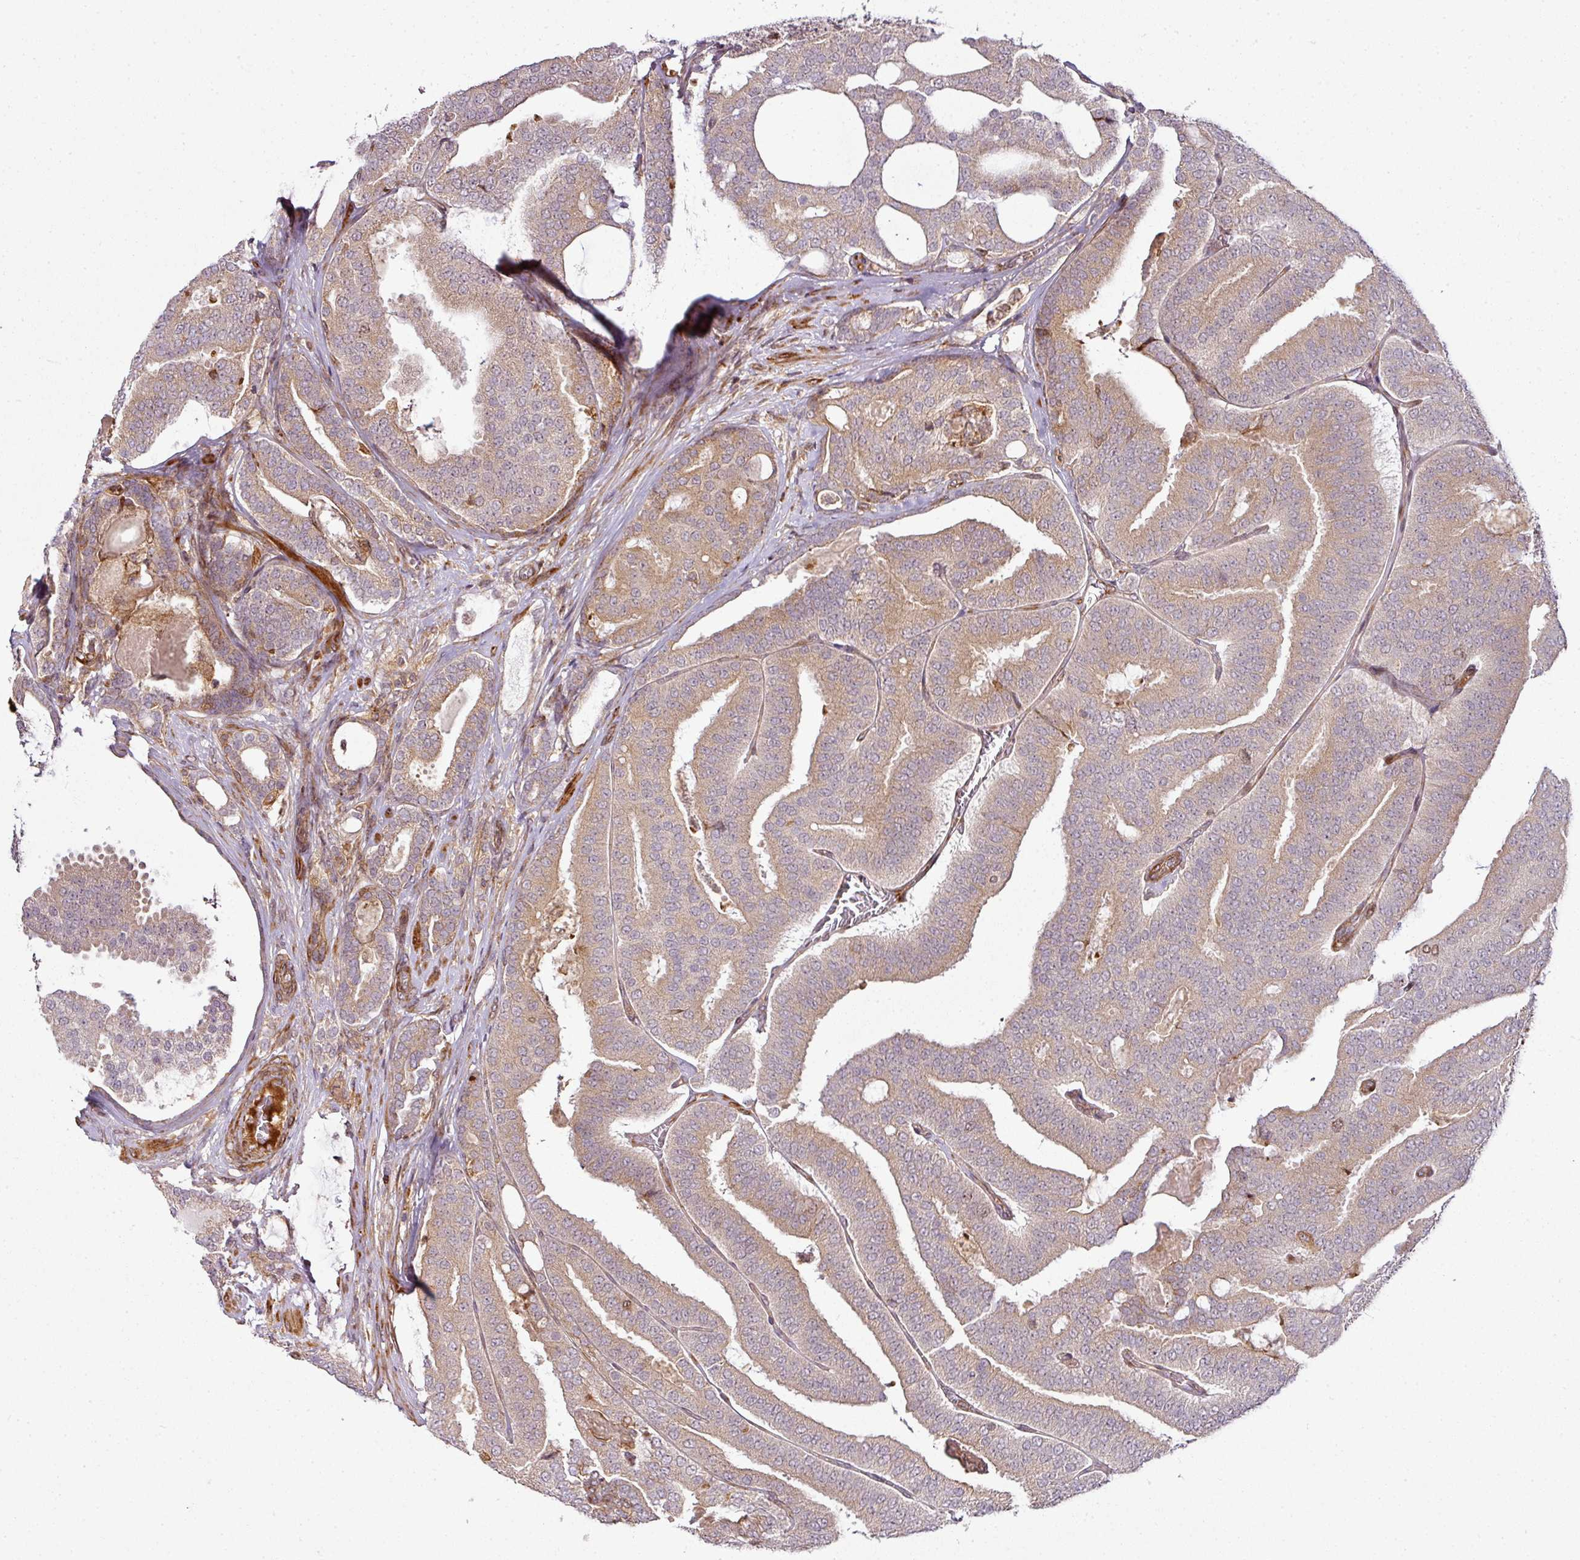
{"staining": {"intensity": "weak", "quantity": ">75%", "location": "cytoplasmic/membranous"}, "tissue": "prostate cancer", "cell_type": "Tumor cells", "image_type": "cancer", "snomed": [{"axis": "morphology", "description": "Adenocarcinoma, High grade"}, {"axis": "topography", "description": "Prostate"}], "caption": "Prostate cancer (high-grade adenocarcinoma) stained with a brown dye reveals weak cytoplasmic/membranous positive expression in about >75% of tumor cells.", "gene": "ATAT1", "patient": {"sex": "male", "age": 65}}